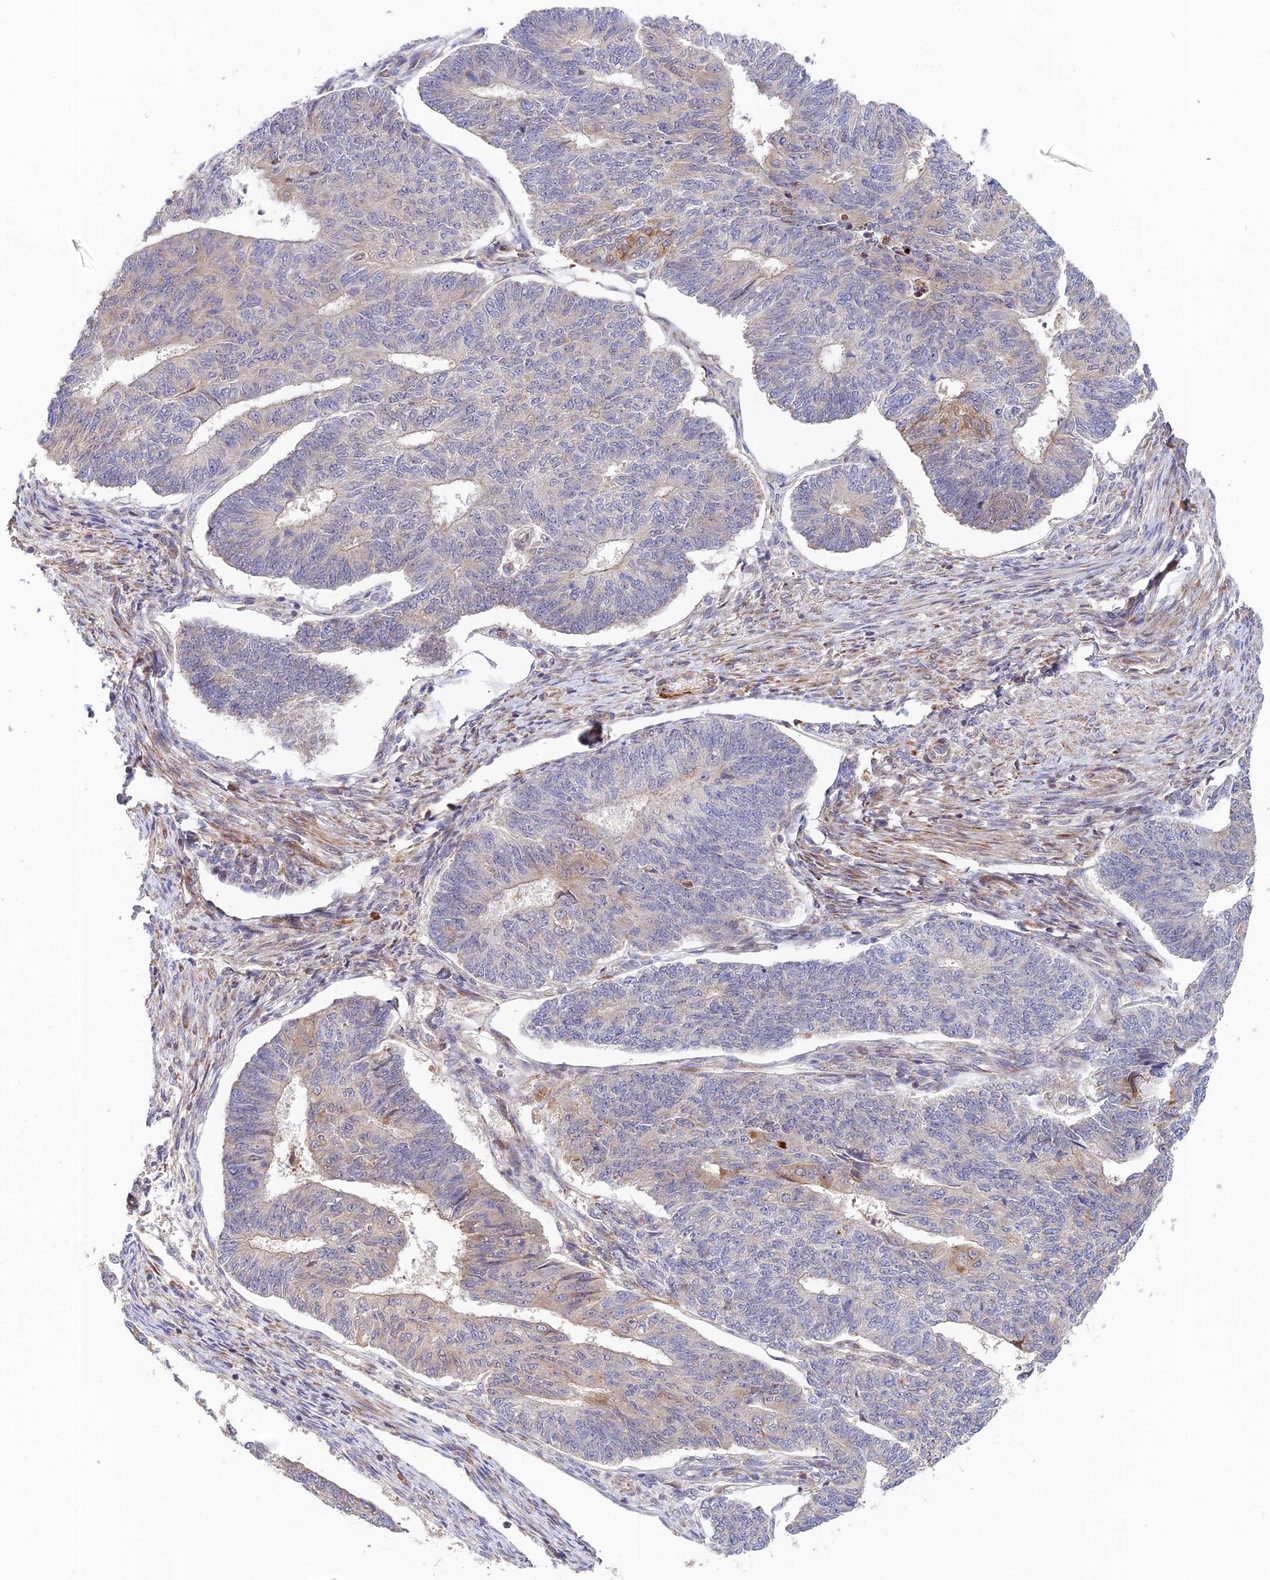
{"staining": {"intensity": "weak", "quantity": "<25%", "location": "cytoplasmic/membranous"}, "tissue": "endometrial cancer", "cell_type": "Tumor cells", "image_type": "cancer", "snomed": [{"axis": "morphology", "description": "Adenocarcinoma, NOS"}, {"axis": "topography", "description": "Endometrium"}], "caption": "Adenocarcinoma (endometrial) was stained to show a protein in brown. There is no significant staining in tumor cells.", "gene": "FUOM", "patient": {"sex": "female", "age": 32}}